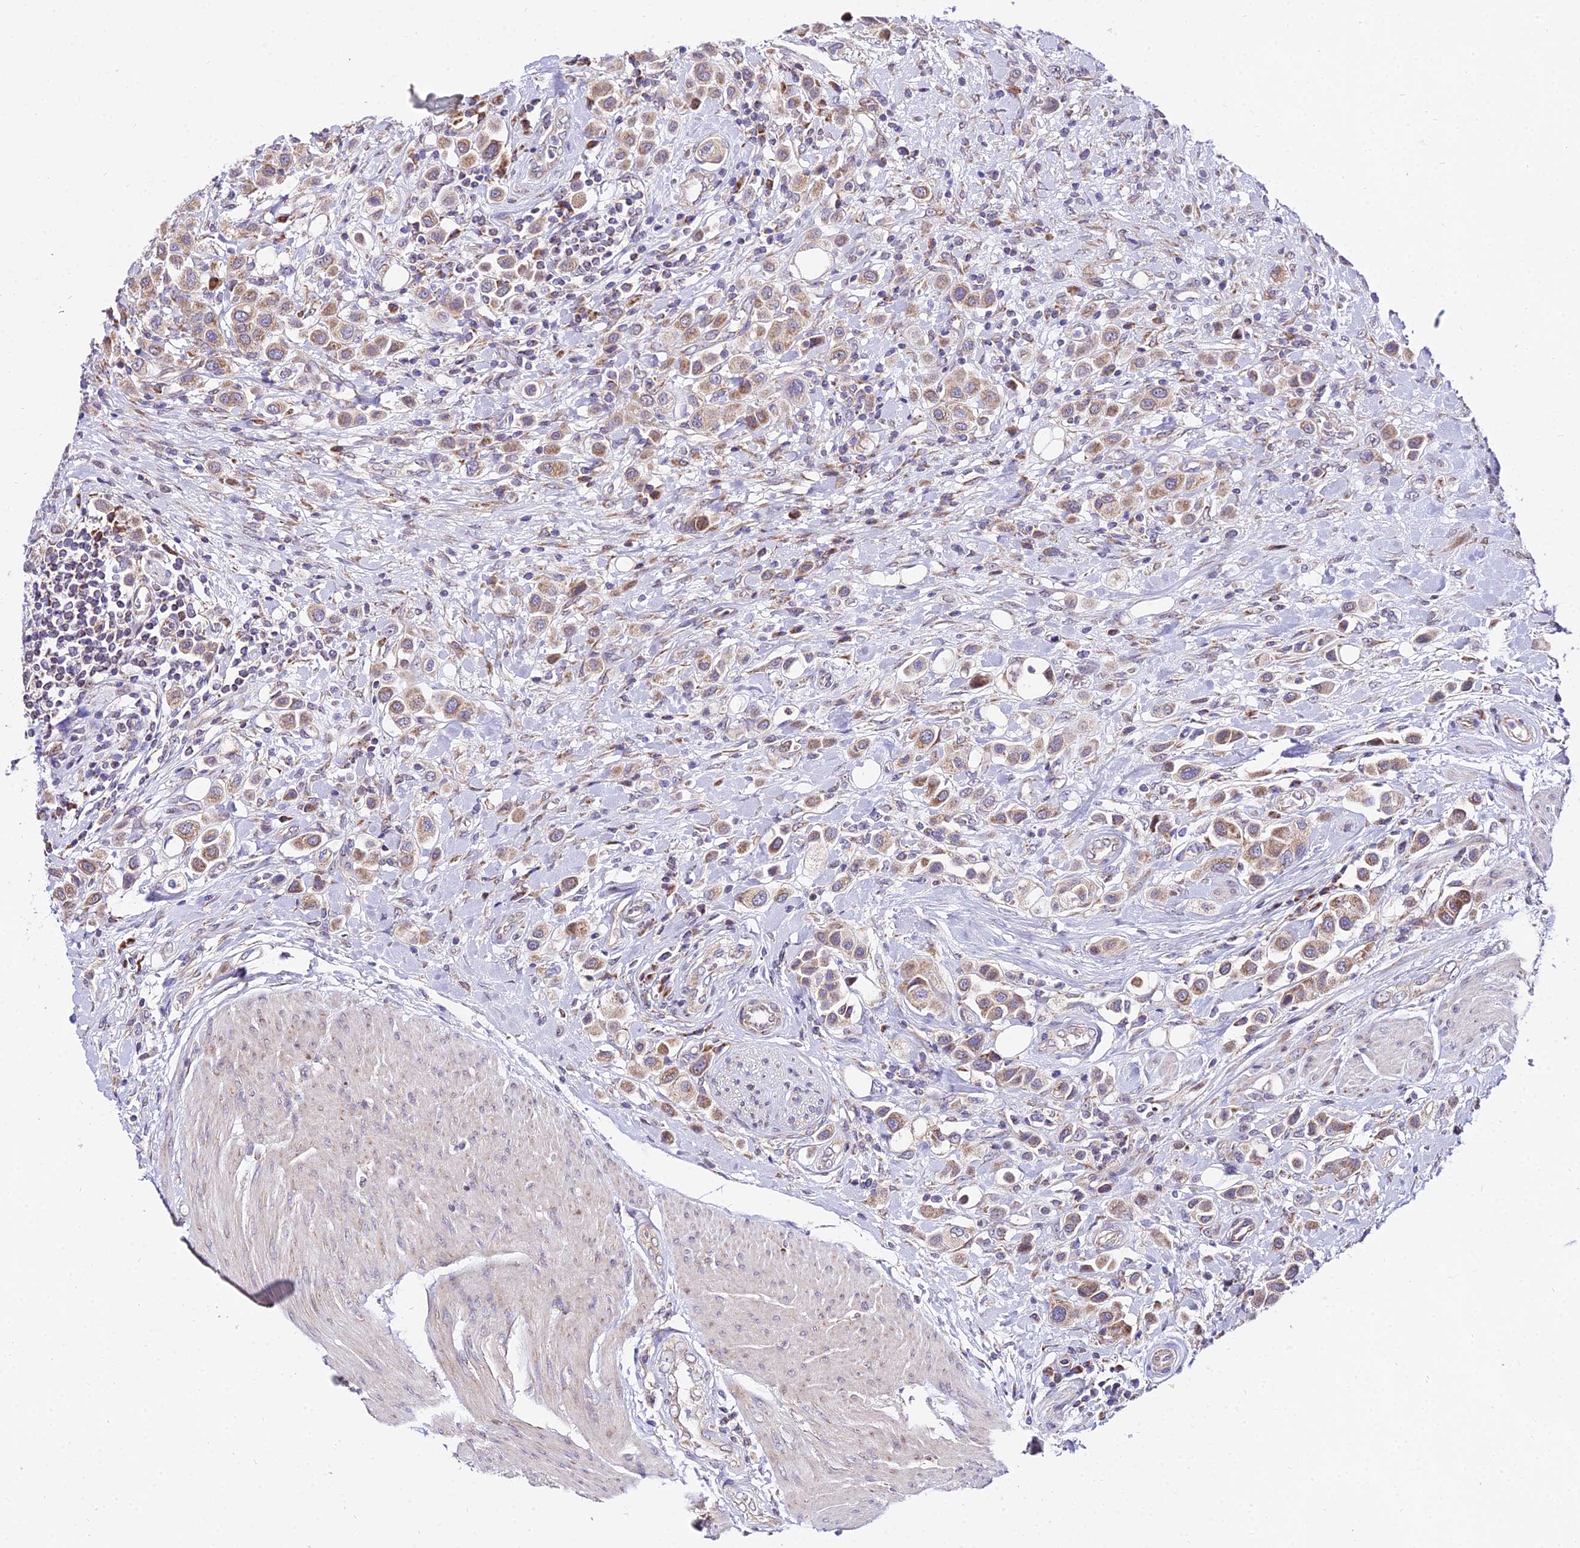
{"staining": {"intensity": "moderate", "quantity": ">75%", "location": "cytoplasmic/membranous"}, "tissue": "urothelial cancer", "cell_type": "Tumor cells", "image_type": "cancer", "snomed": [{"axis": "morphology", "description": "Urothelial carcinoma, High grade"}, {"axis": "topography", "description": "Urinary bladder"}], "caption": "The micrograph exhibits immunohistochemical staining of high-grade urothelial carcinoma. There is moderate cytoplasmic/membranous expression is present in about >75% of tumor cells. The protein of interest is stained brown, and the nuclei are stained in blue (DAB (3,3'-diaminobenzidine) IHC with brightfield microscopy, high magnification).", "gene": "ATP5PB", "patient": {"sex": "male", "age": 50}}